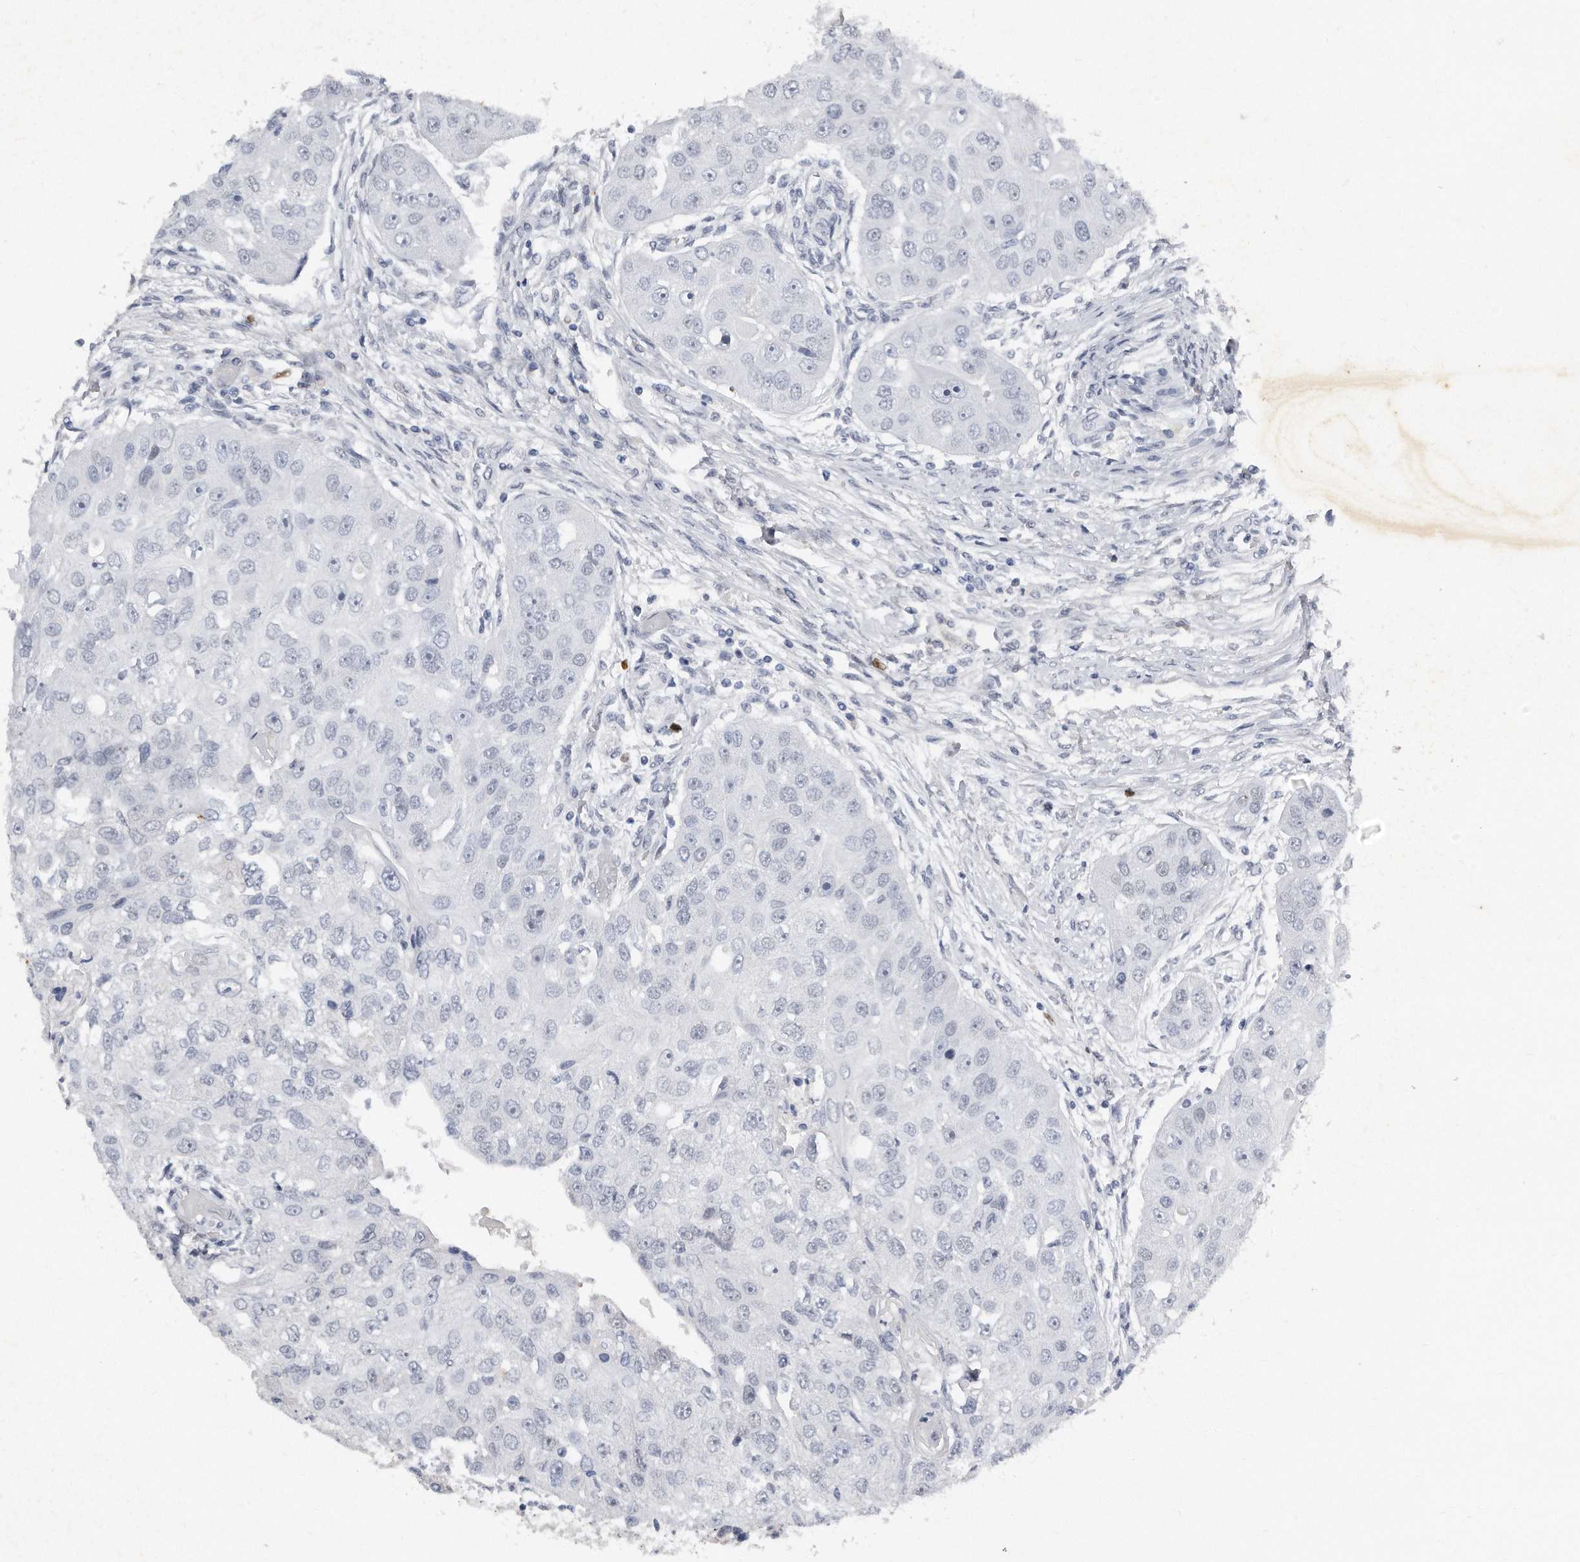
{"staining": {"intensity": "negative", "quantity": "none", "location": "none"}, "tissue": "head and neck cancer", "cell_type": "Tumor cells", "image_type": "cancer", "snomed": [{"axis": "morphology", "description": "Normal tissue, NOS"}, {"axis": "morphology", "description": "Squamous cell carcinoma, NOS"}, {"axis": "topography", "description": "Skeletal muscle"}, {"axis": "topography", "description": "Head-Neck"}], "caption": "Human head and neck cancer (squamous cell carcinoma) stained for a protein using immunohistochemistry shows no expression in tumor cells.", "gene": "CTBP2", "patient": {"sex": "male", "age": 51}}